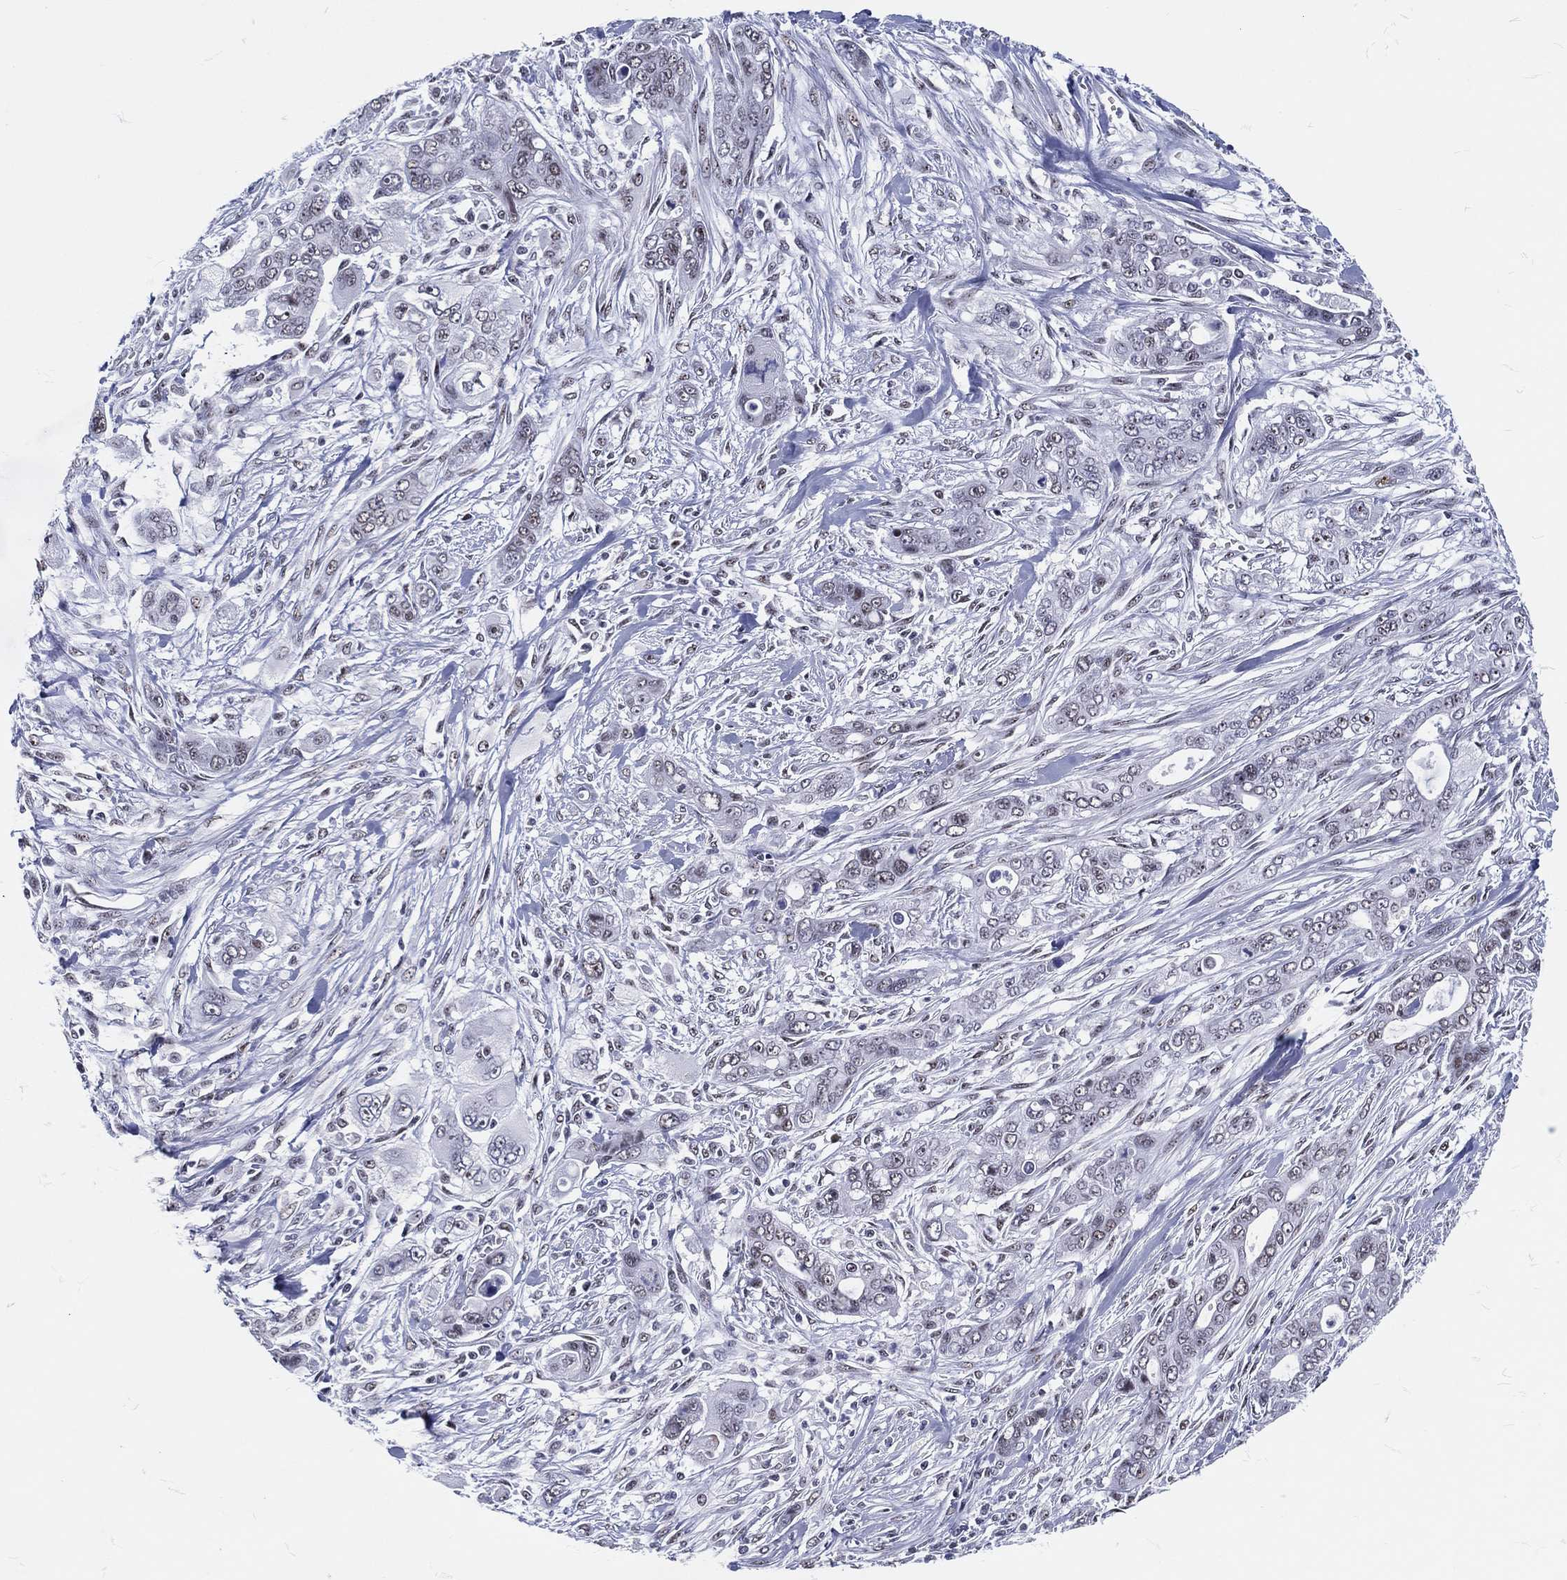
{"staining": {"intensity": "negative", "quantity": "none", "location": "none"}, "tissue": "pancreatic cancer", "cell_type": "Tumor cells", "image_type": "cancer", "snomed": [{"axis": "morphology", "description": "Adenocarcinoma, NOS"}, {"axis": "topography", "description": "Pancreas"}], "caption": "IHC of pancreatic cancer (adenocarcinoma) shows no expression in tumor cells.", "gene": "MAPK8IP1", "patient": {"sex": "male", "age": 47}}